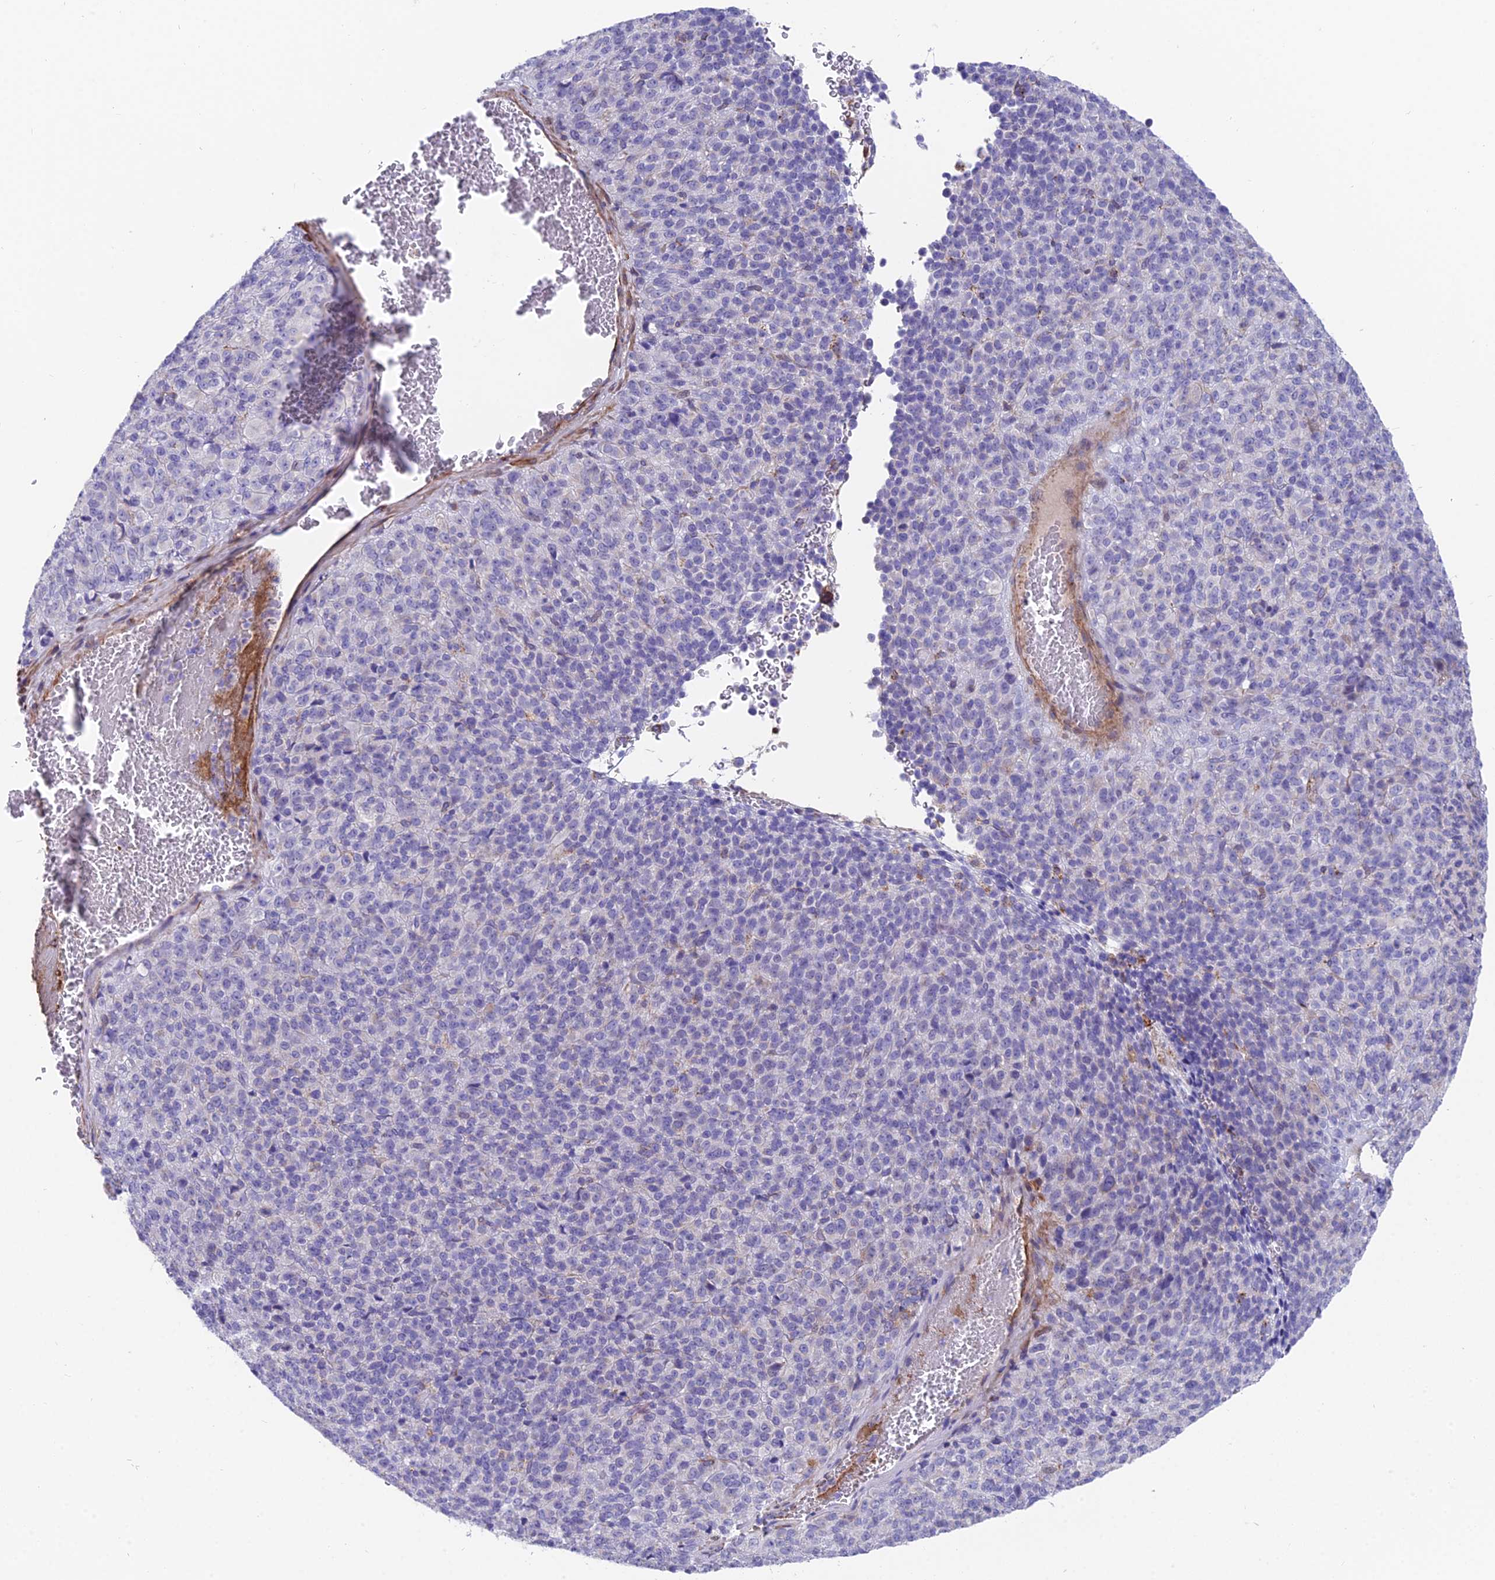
{"staining": {"intensity": "negative", "quantity": "none", "location": "none"}, "tissue": "melanoma", "cell_type": "Tumor cells", "image_type": "cancer", "snomed": [{"axis": "morphology", "description": "Malignant melanoma, Metastatic site"}, {"axis": "topography", "description": "Brain"}], "caption": "Tumor cells are negative for brown protein staining in melanoma.", "gene": "TIGD6", "patient": {"sex": "female", "age": 56}}